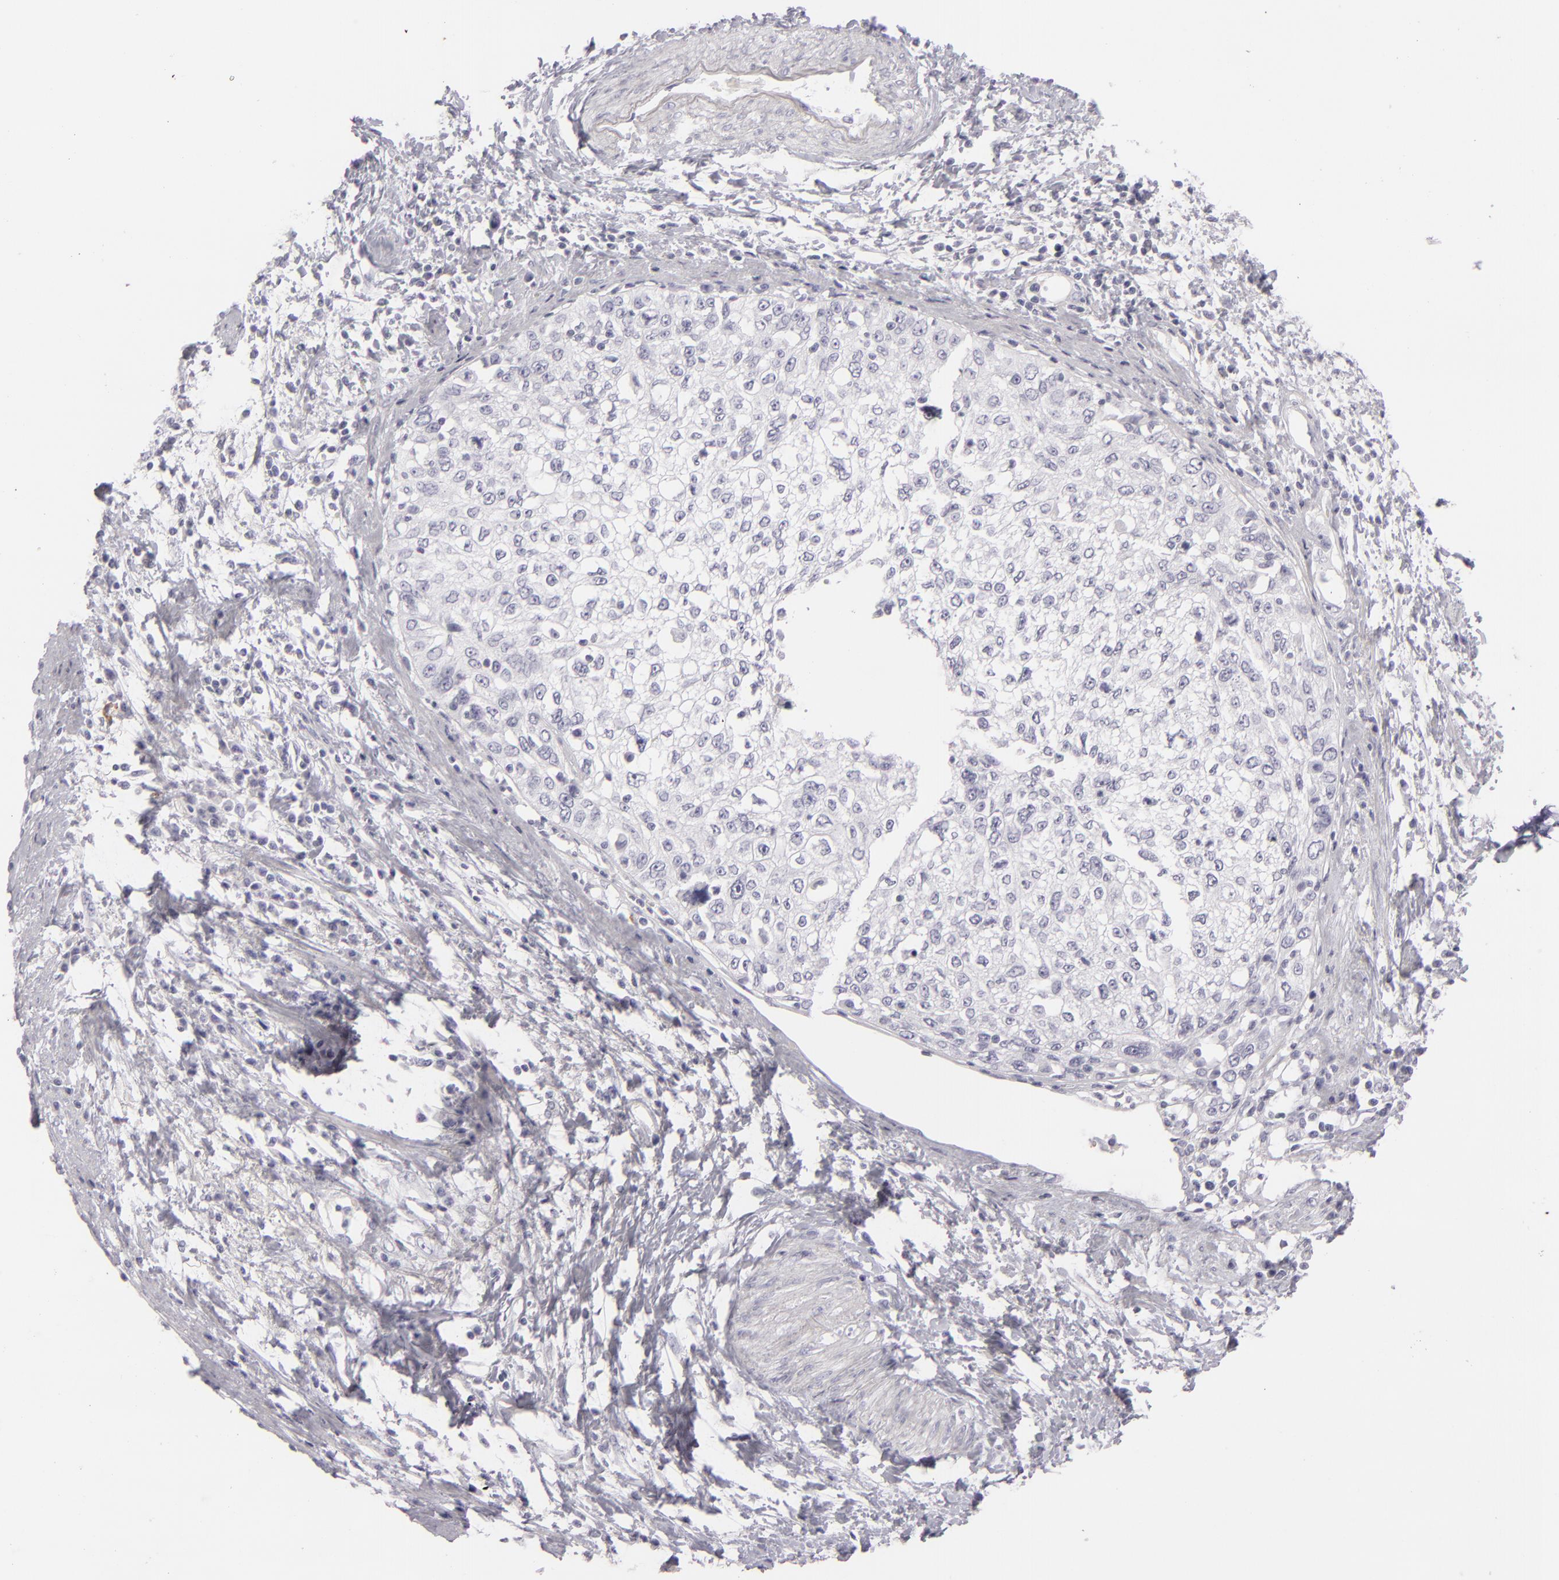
{"staining": {"intensity": "negative", "quantity": "none", "location": "none"}, "tissue": "cervical cancer", "cell_type": "Tumor cells", "image_type": "cancer", "snomed": [{"axis": "morphology", "description": "Squamous cell carcinoma, NOS"}, {"axis": "topography", "description": "Cervix"}], "caption": "Human squamous cell carcinoma (cervical) stained for a protein using immunohistochemistry (IHC) reveals no expression in tumor cells.", "gene": "CDX2", "patient": {"sex": "female", "age": 57}}